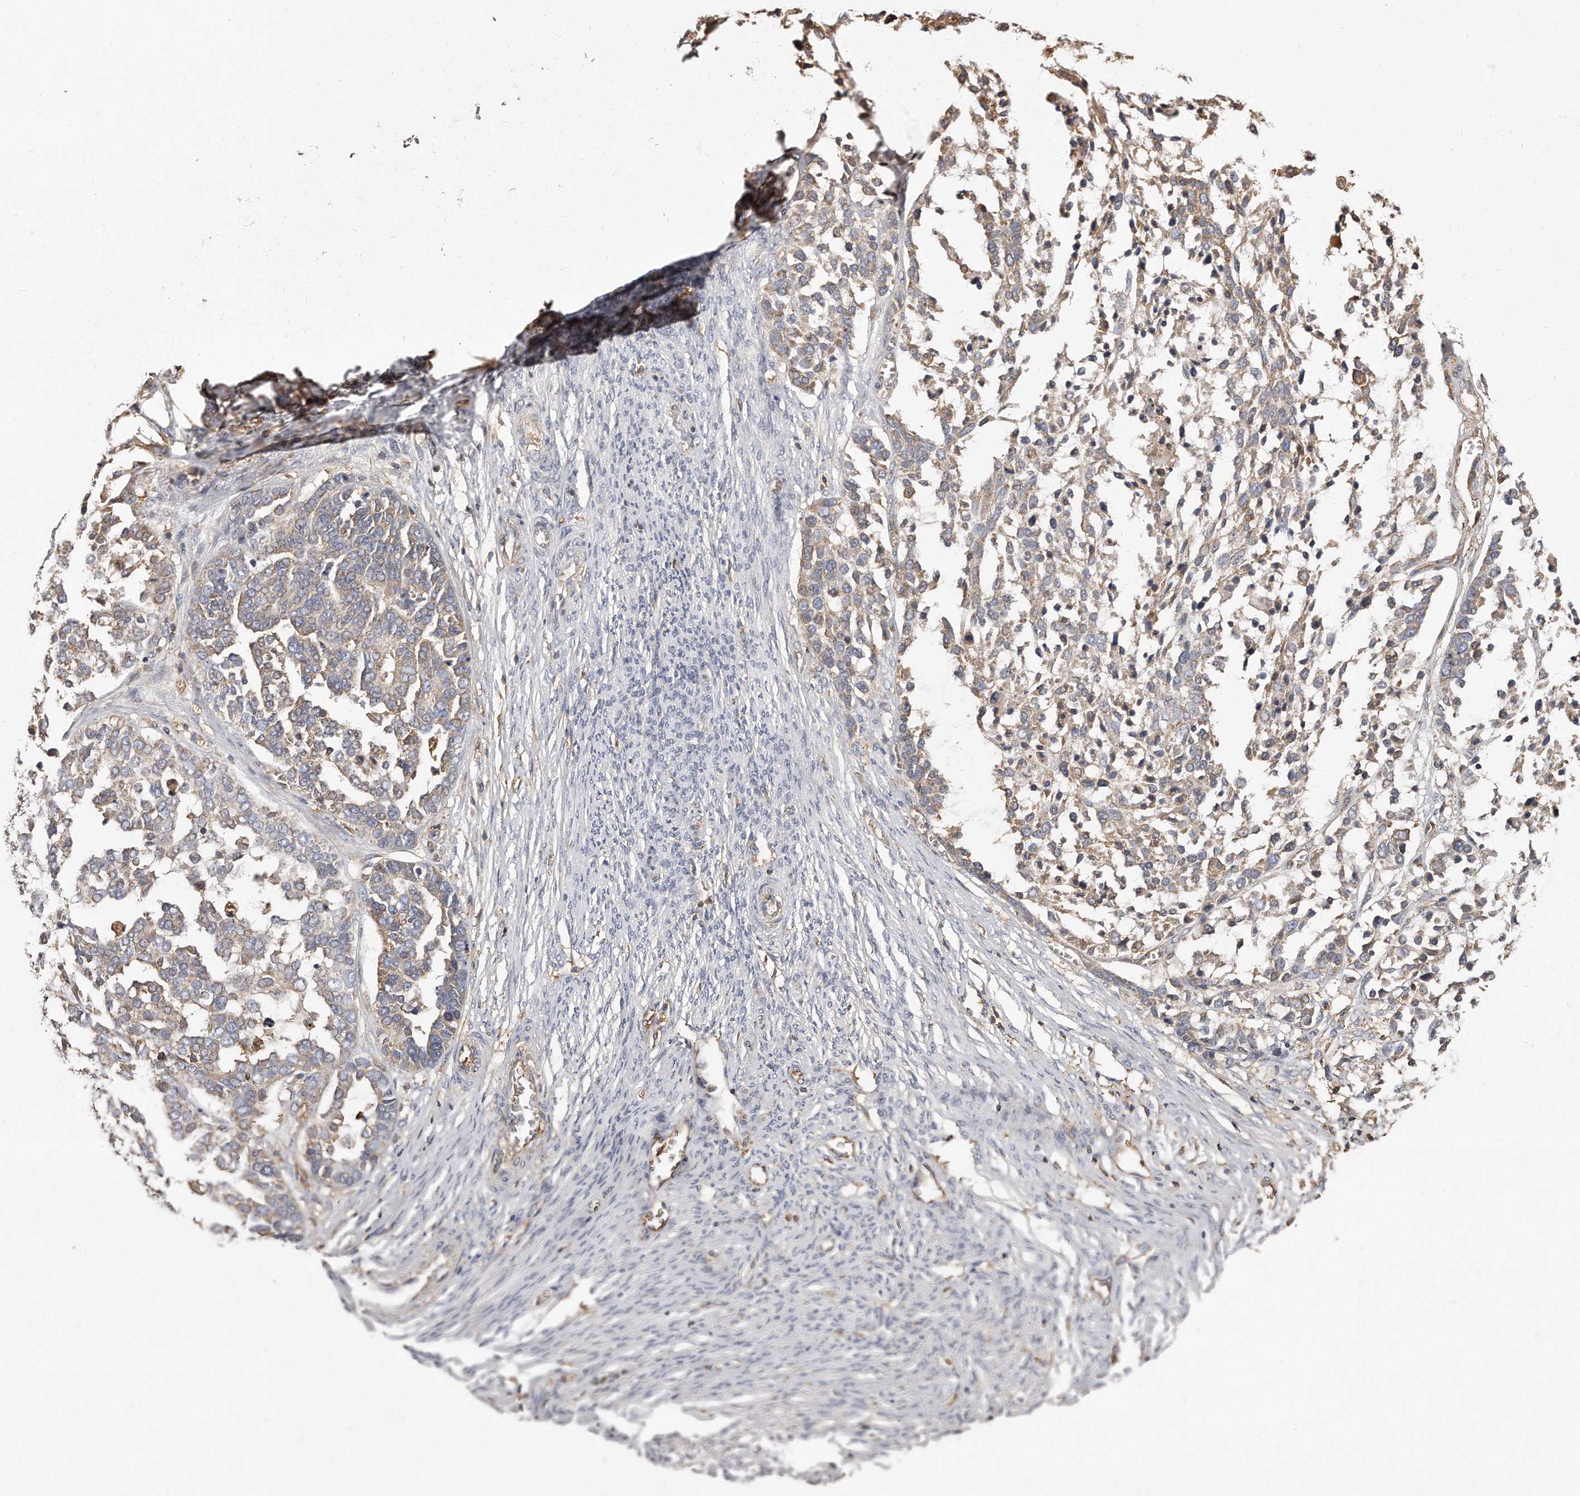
{"staining": {"intensity": "negative", "quantity": "none", "location": "none"}, "tissue": "ovarian cancer", "cell_type": "Tumor cells", "image_type": "cancer", "snomed": [{"axis": "morphology", "description": "Cystadenocarcinoma, serous, NOS"}, {"axis": "topography", "description": "Ovary"}], "caption": "A high-resolution micrograph shows IHC staining of ovarian cancer, which demonstrates no significant staining in tumor cells. The staining was performed using DAB (3,3'-diaminobenzidine) to visualize the protein expression in brown, while the nuclei were stained in blue with hematoxylin (Magnification: 20x).", "gene": "CAP1", "patient": {"sex": "female", "age": 44}}